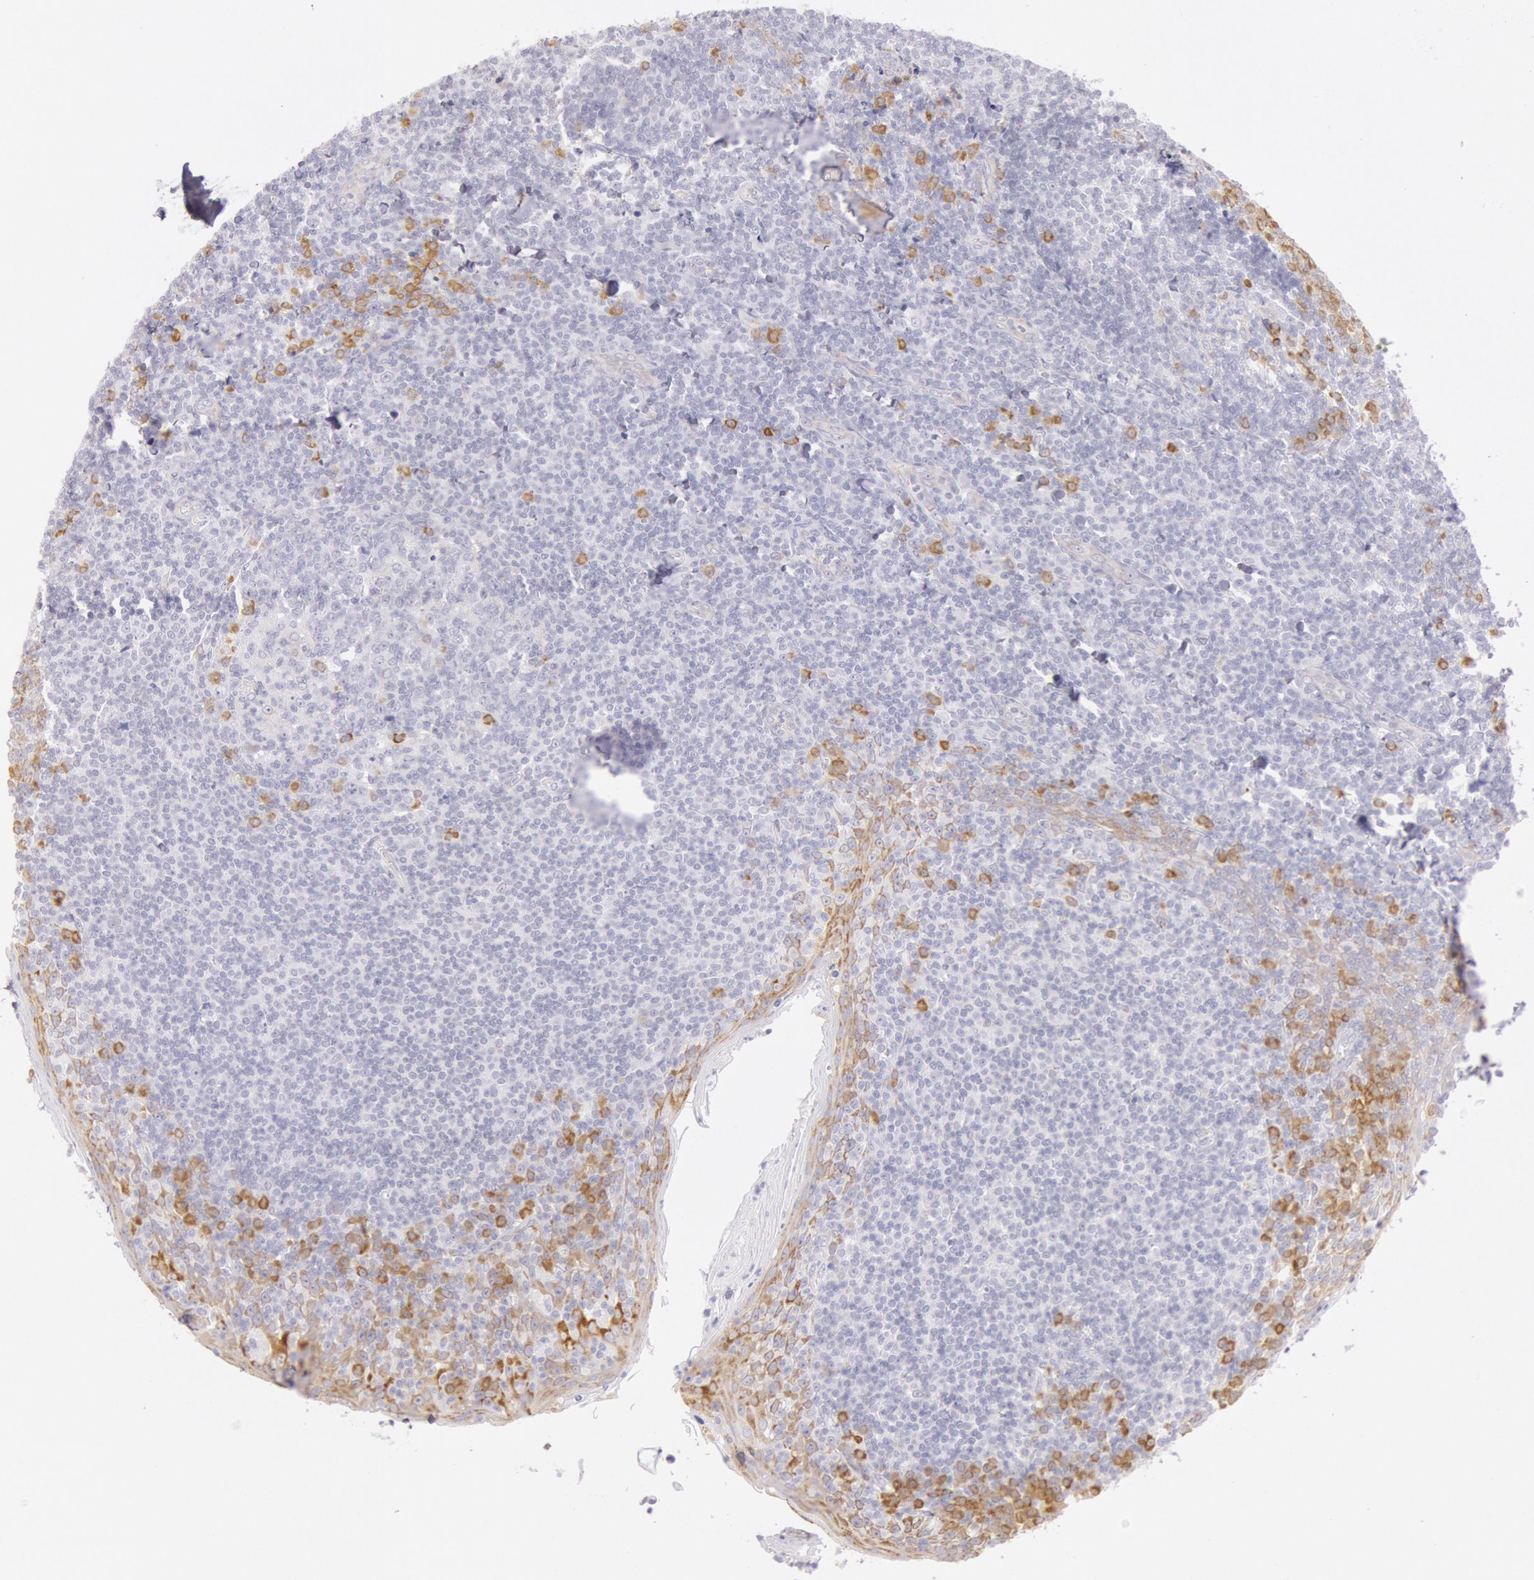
{"staining": {"intensity": "weak", "quantity": "25%-75%", "location": "cytoplasmic/membranous"}, "tissue": "tonsil", "cell_type": "Germinal center cells", "image_type": "normal", "snomed": [{"axis": "morphology", "description": "Normal tissue, NOS"}, {"axis": "topography", "description": "Tonsil"}], "caption": "Tonsil stained with DAB (3,3'-diaminobenzidine) immunohistochemistry reveals low levels of weak cytoplasmic/membranous expression in about 25%-75% of germinal center cells. Using DAB (3,3'-diaminobenzidine) (brown) and hematoxylin (blue) stains, captured at high magnification using brightfield microscopy.", "gene": "CIDEB", "patient": {"sex": "male", "age": 31}}